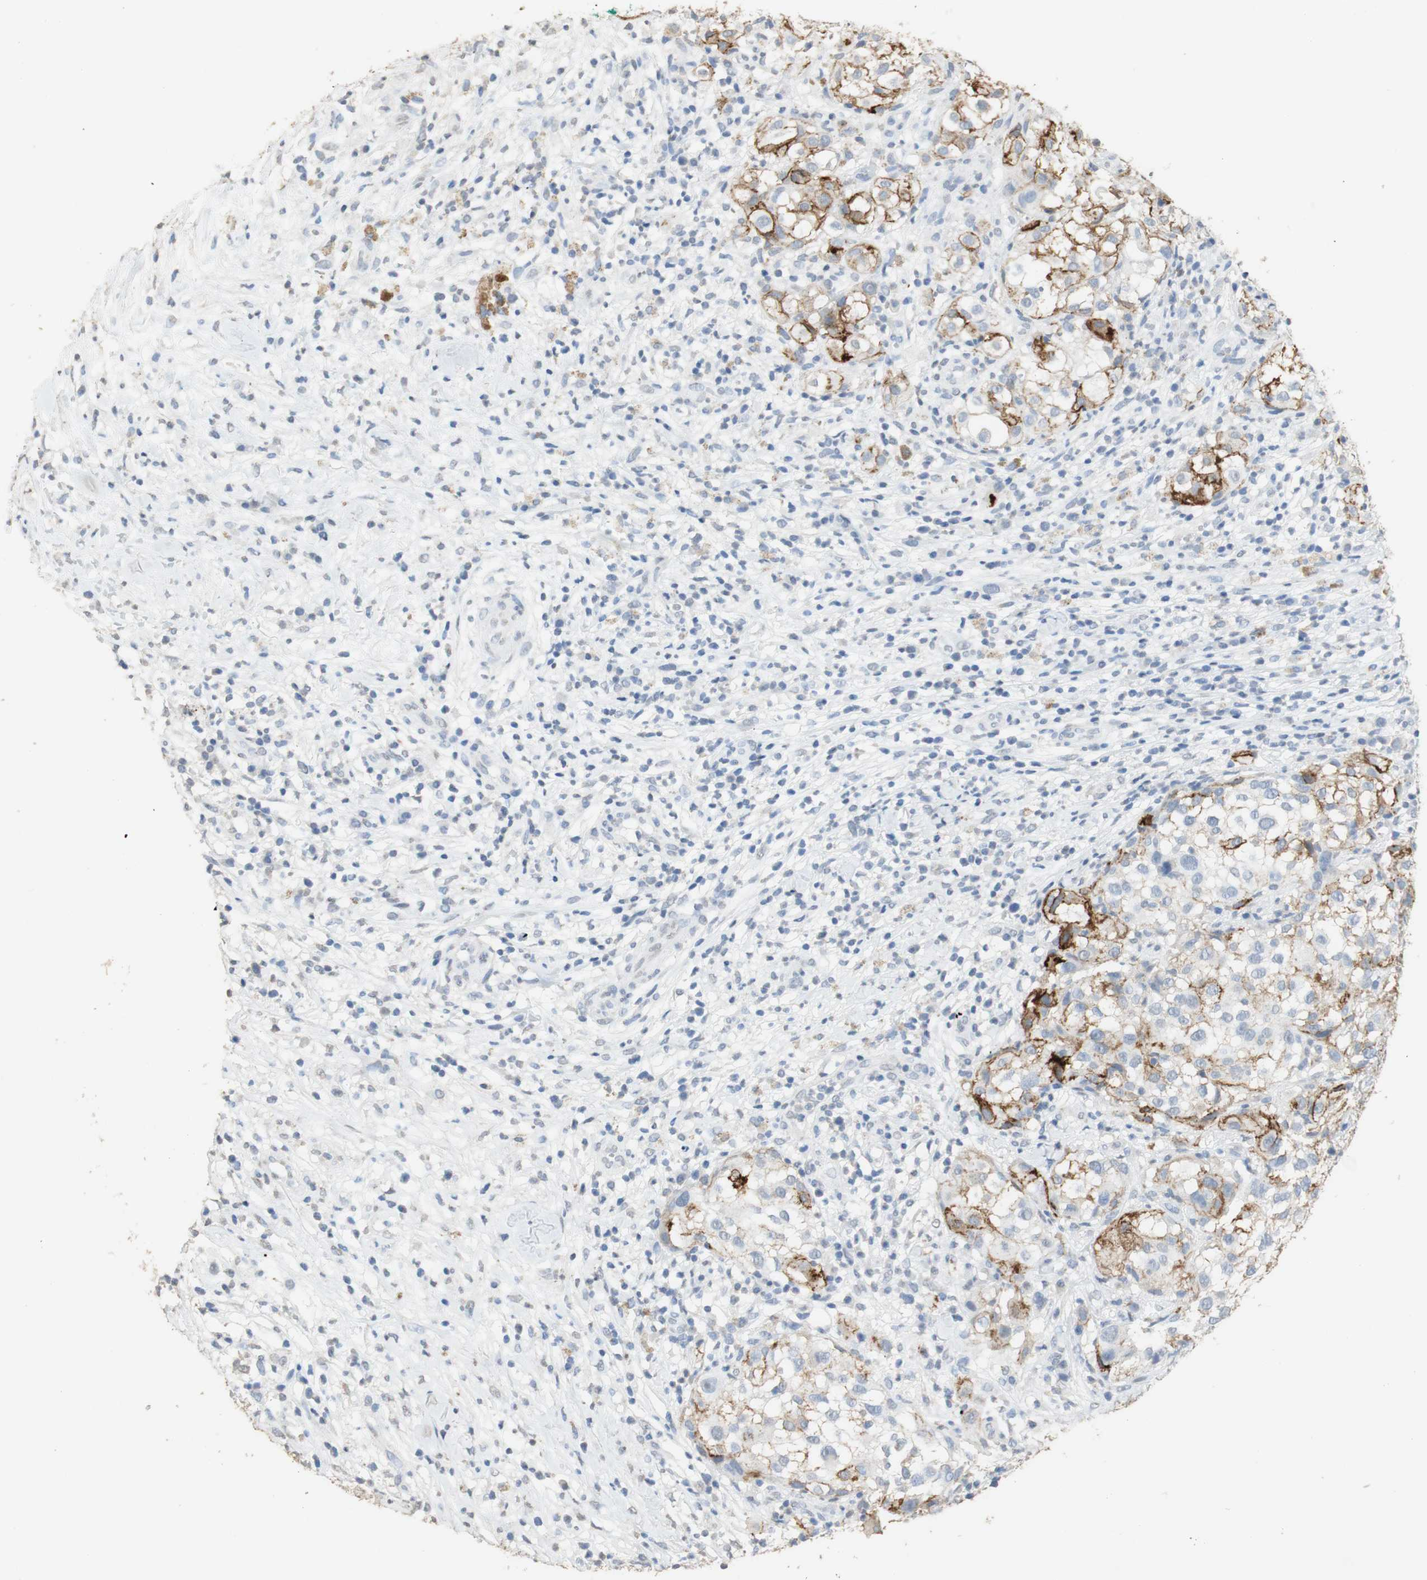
{"staining": {"intensity": "weak", "quantity": "<25%", "location": "cytoplasmic/membranous"}, "tissue": "melanoma", "cell_type": "Tumor cells", "image_type": "cancer", "snomed": [{"axis": "morphology", "description": "Necrosis, NOS"}, {"axis": "morphology", "description": "Malignant melanoma, NOS"}, {"axis": "topography", "description": "Skin"}], "caption": "This is an IHC histopathology image of melanoma. There is no staining in tumor cells.", "gene": "L1CAM", "patient": {"sex": "female", "age": 87}}